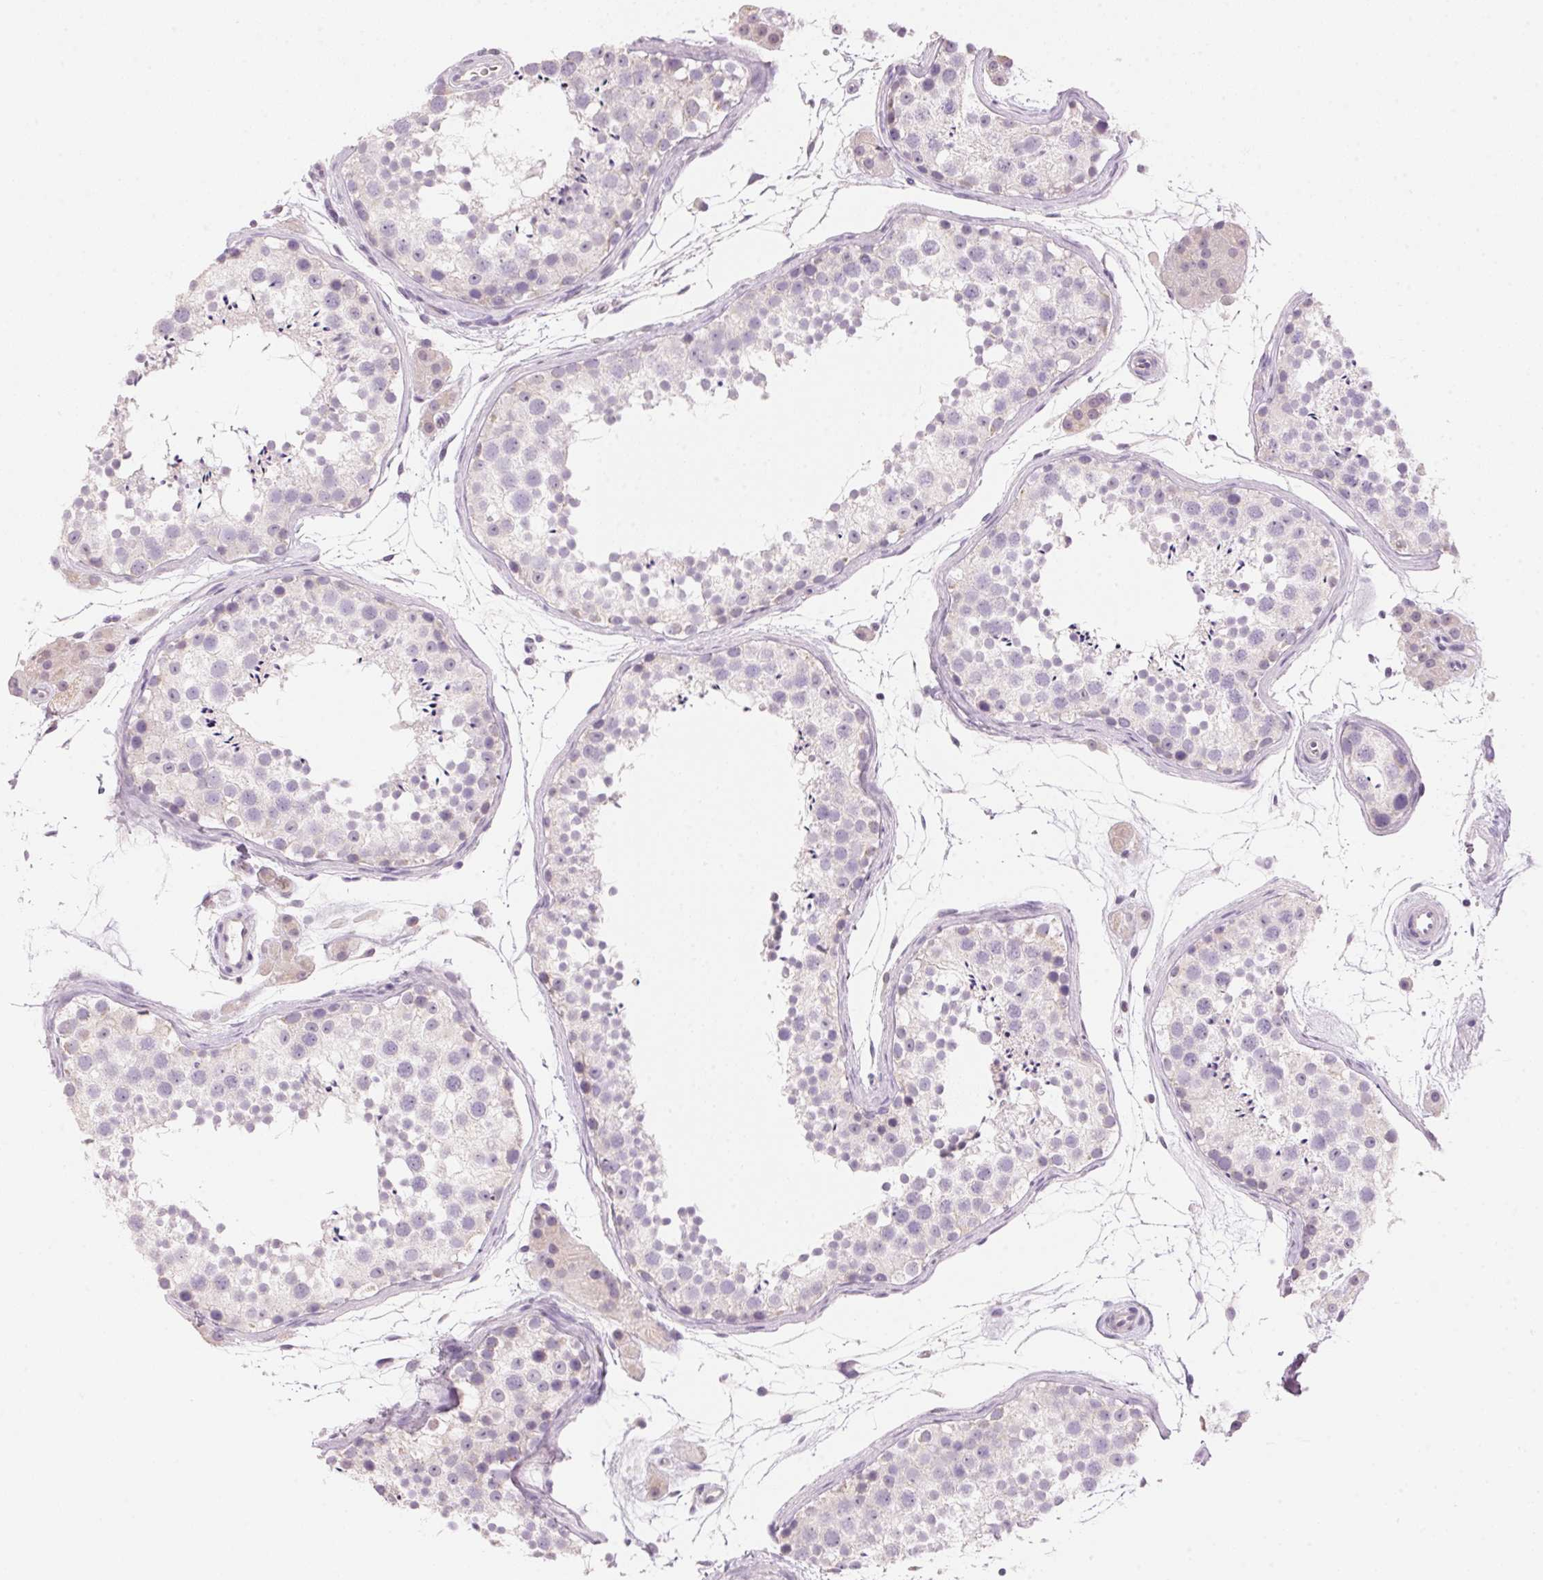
{"staining": {"intensity": "negative", "quantity": "none", "location": "none"}, "tissue": "testis", "cell_type": "Cells in seminiferous ducts", "image_type": "normal", "snomed": [{"axis": "morphology", "description": "Normal tissue, NOS"}, {"axis": "topography", "description": "Testis"}], "caption": "This is an immunohistochemistry histopathology image of unremarkable human testis. There is no positivity in cells in seminiferous ducts.", "gene": "CYP11B1", "patient": {"sex": "male", "age": 41}}